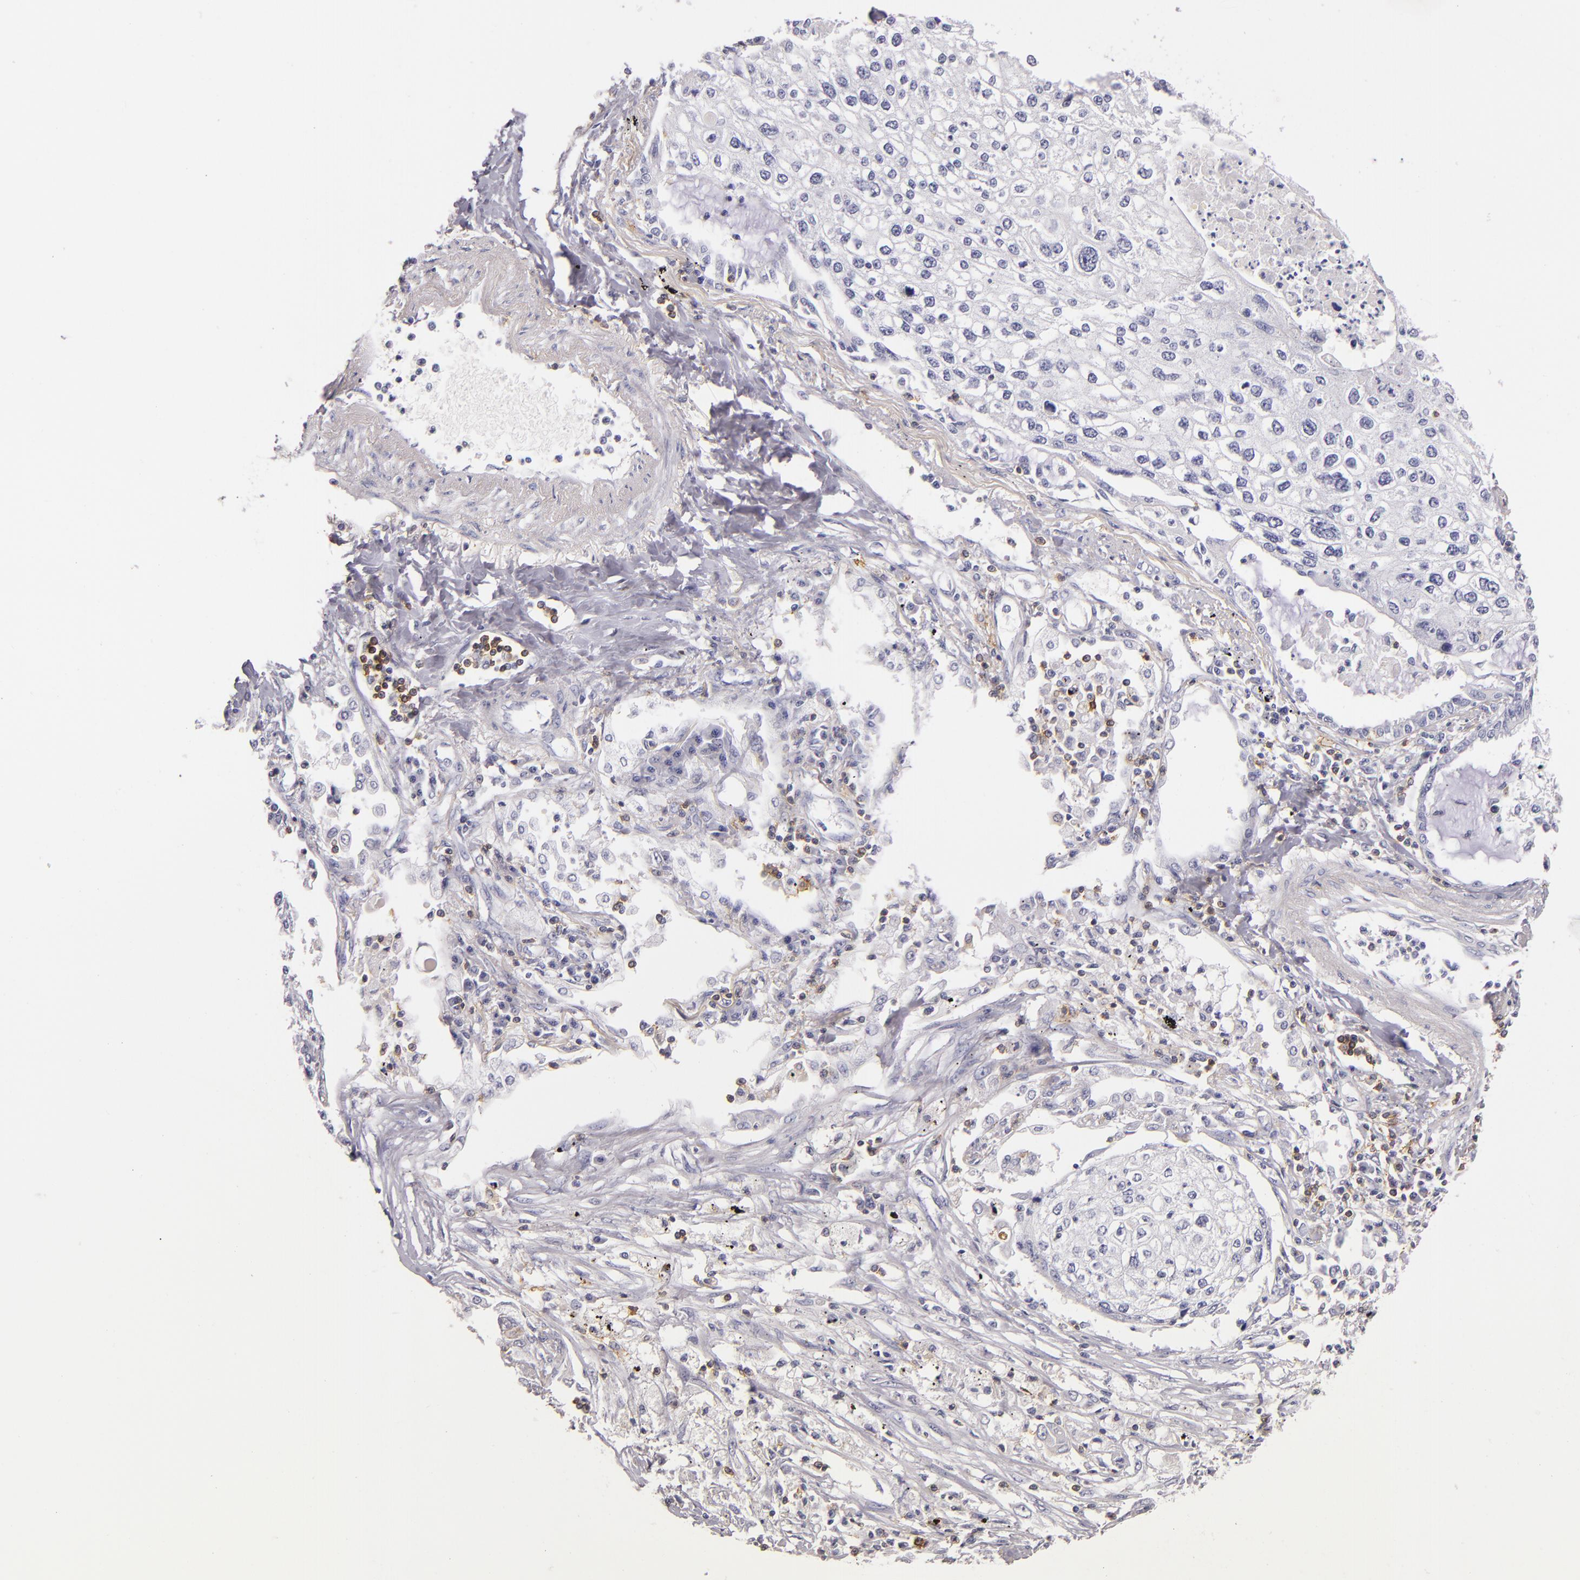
{"staining": {"intensity": "negative", "quantity": "none", "location": "none"}, "tissue": "lung cancer", "cell_type": "Tumor cells", "image_type": "cancer", "snomed": [{"axis": "morphology", "description": "Squamous cell carcinoma, NOS"}, {"axis": "topography", "description": "Lung"}], "caption": "Tumor cells show no significant protein staining in lung cancer (squamous cell carcinoma). (DAB (3,3'-diaminobenzidine) IHC with hematoxylin counter stain).", "gene": "LAT", "patient": {"sex": "male", "age": 75}}